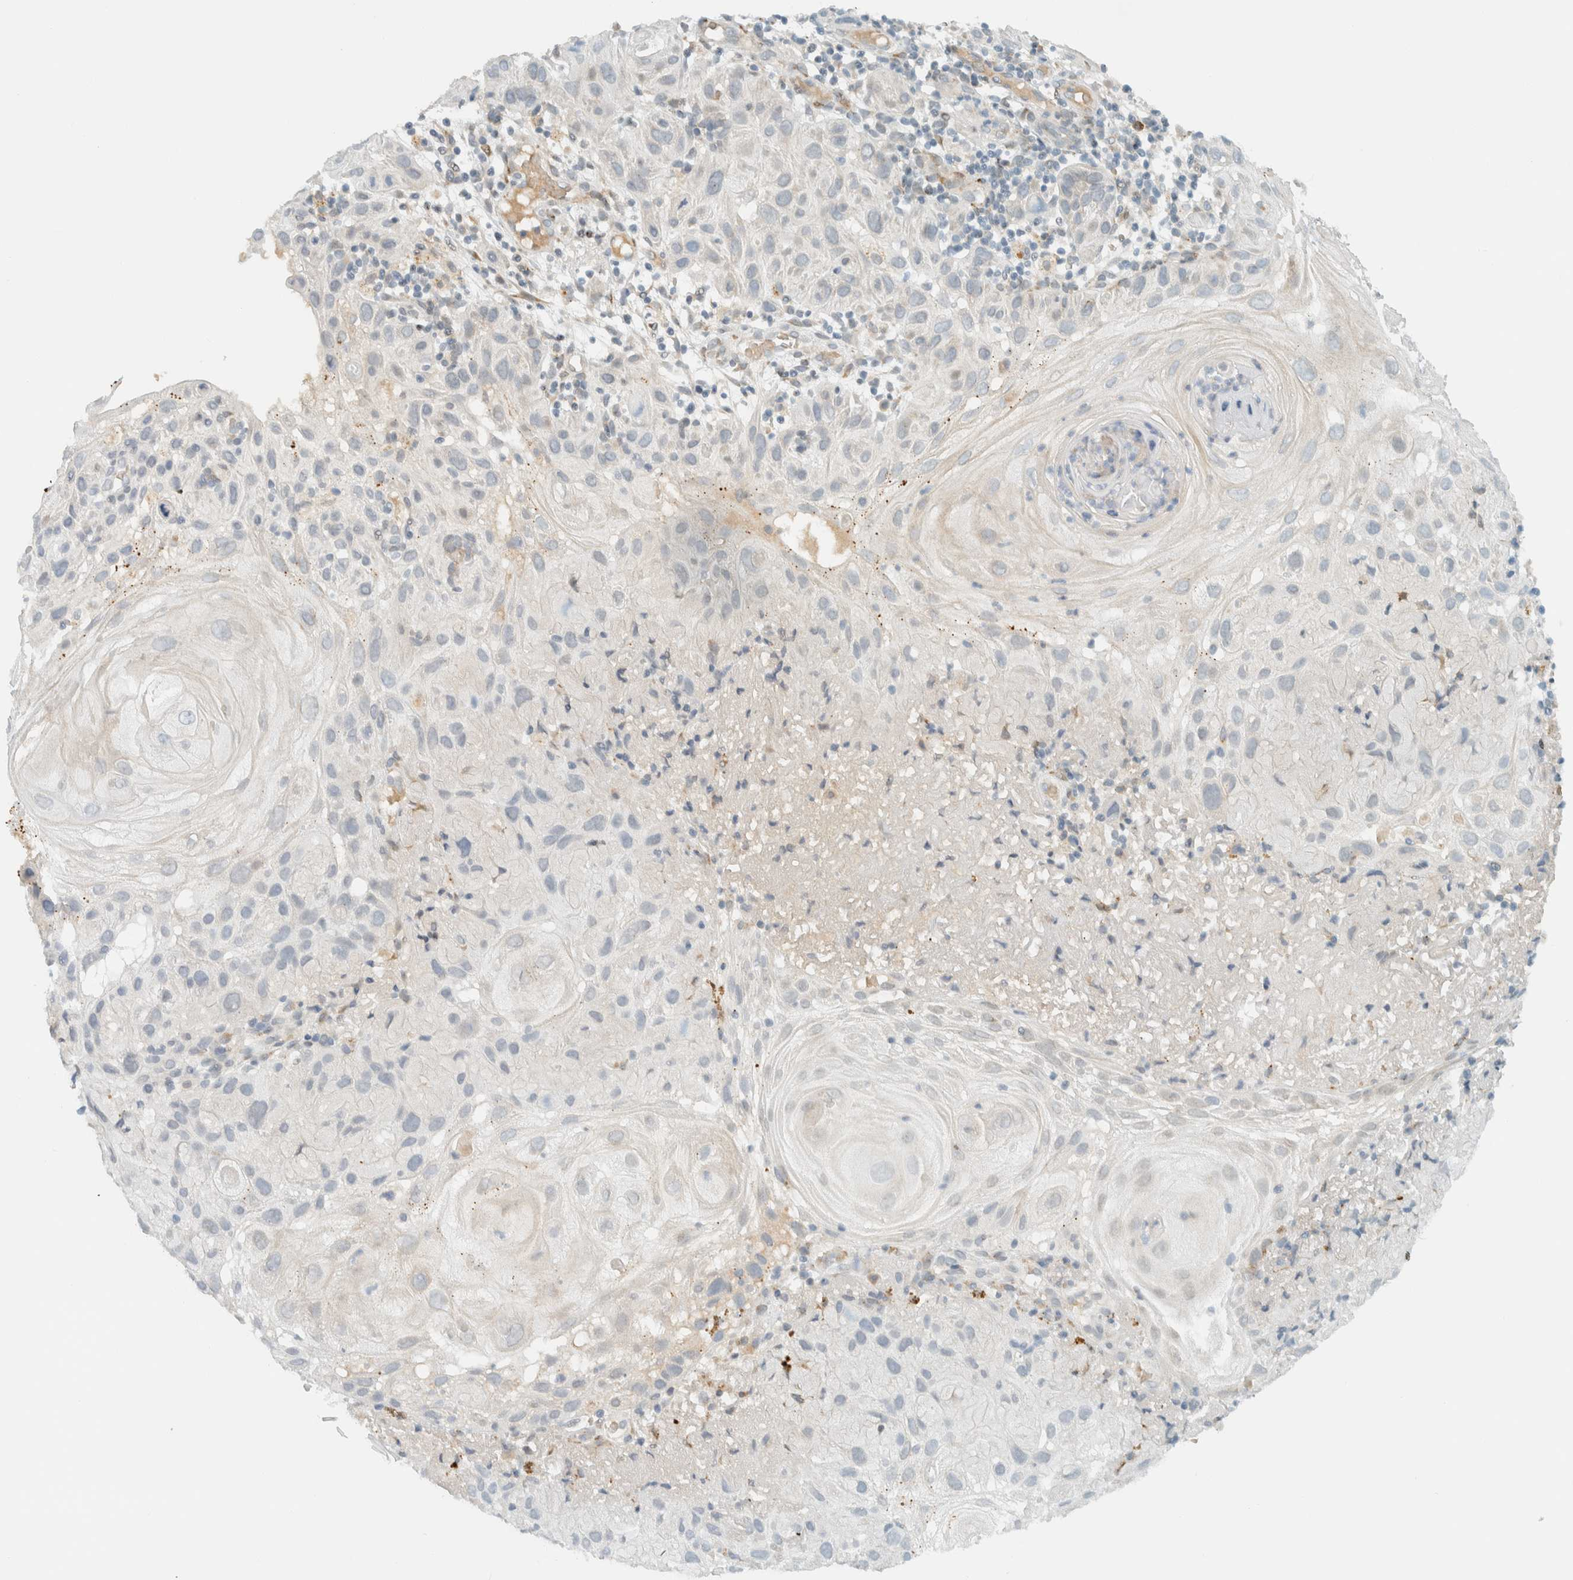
{"staining": {"intensity": "negative", "quantity": "none", "location": "none"}, "tissue": "skin cancer", "cell_type": "Tumor cells", "image_type": "cancer", "snomed": [{"axis": "morphology", "description": "Squamous cell carcinoma, NOS"}, {"axis": "topography", "description": "Skin"}], "caption": "Immunohistochemical staining of human skin squamous cell carcinoma shows no significant expression in tumor cells.", "gene": "ITPRID1", "patient": {"sex": "female", "age": 96}}